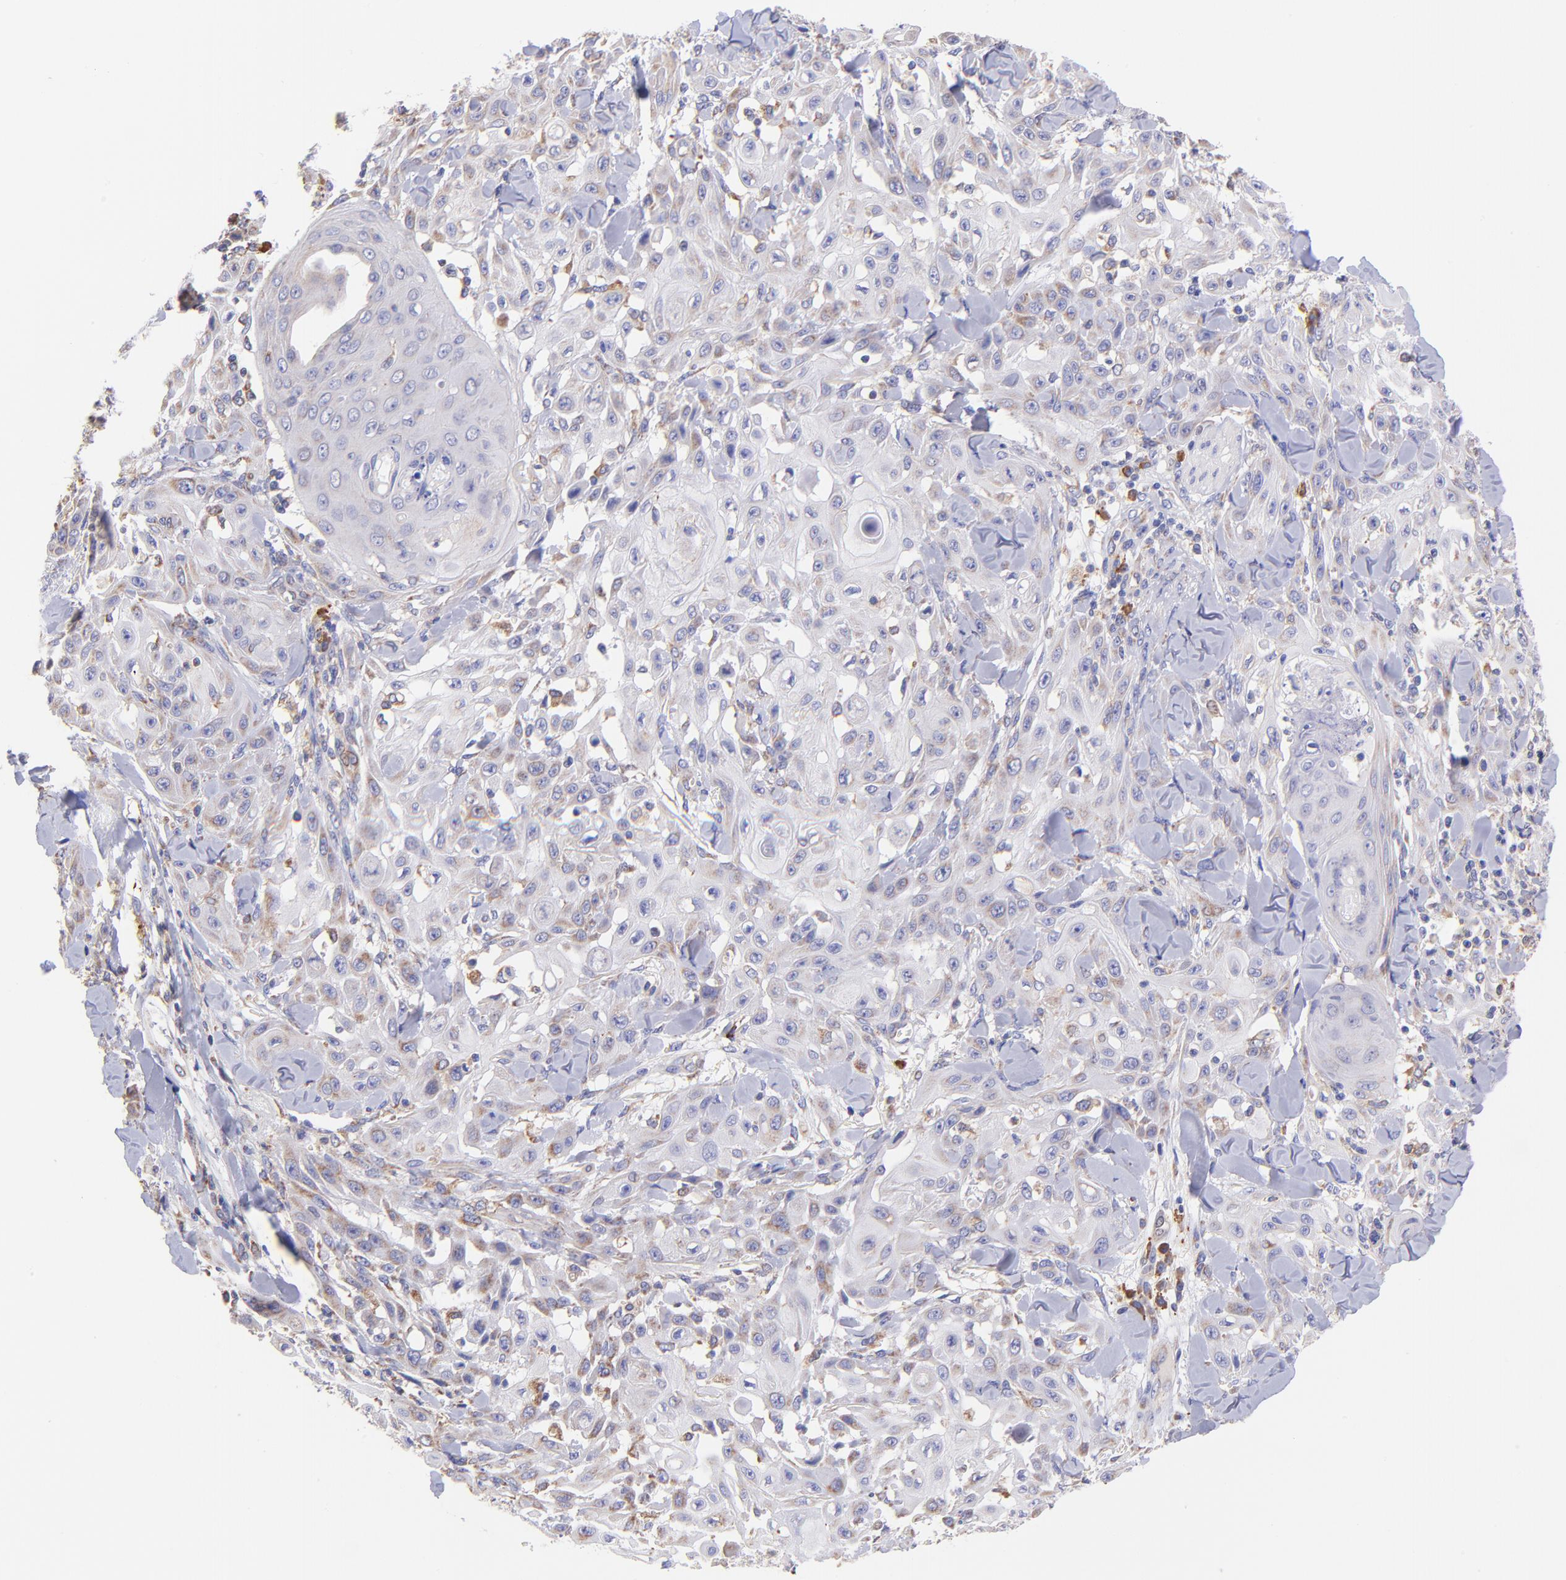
{"staining": {"intensity": "weak", "quantity": "<25%", "location": "cytoplasmic/membranous"}, "tissue": "skin cancer", "cell_type": "Tumor cells", "image_type": "cancer", "snomed": [{"axis": "morphology", "description": "Squamous cell carcinoma, NOS"}, {"axis": "topography", "description": "Skin"}], "caption": "DAB immunohistochemical staining of human skin squamous cell carcinoma exhibits no significant positivity in tumor cells.", "gene": "PREX1", "patient": {"sex": "male", "age": 24}}